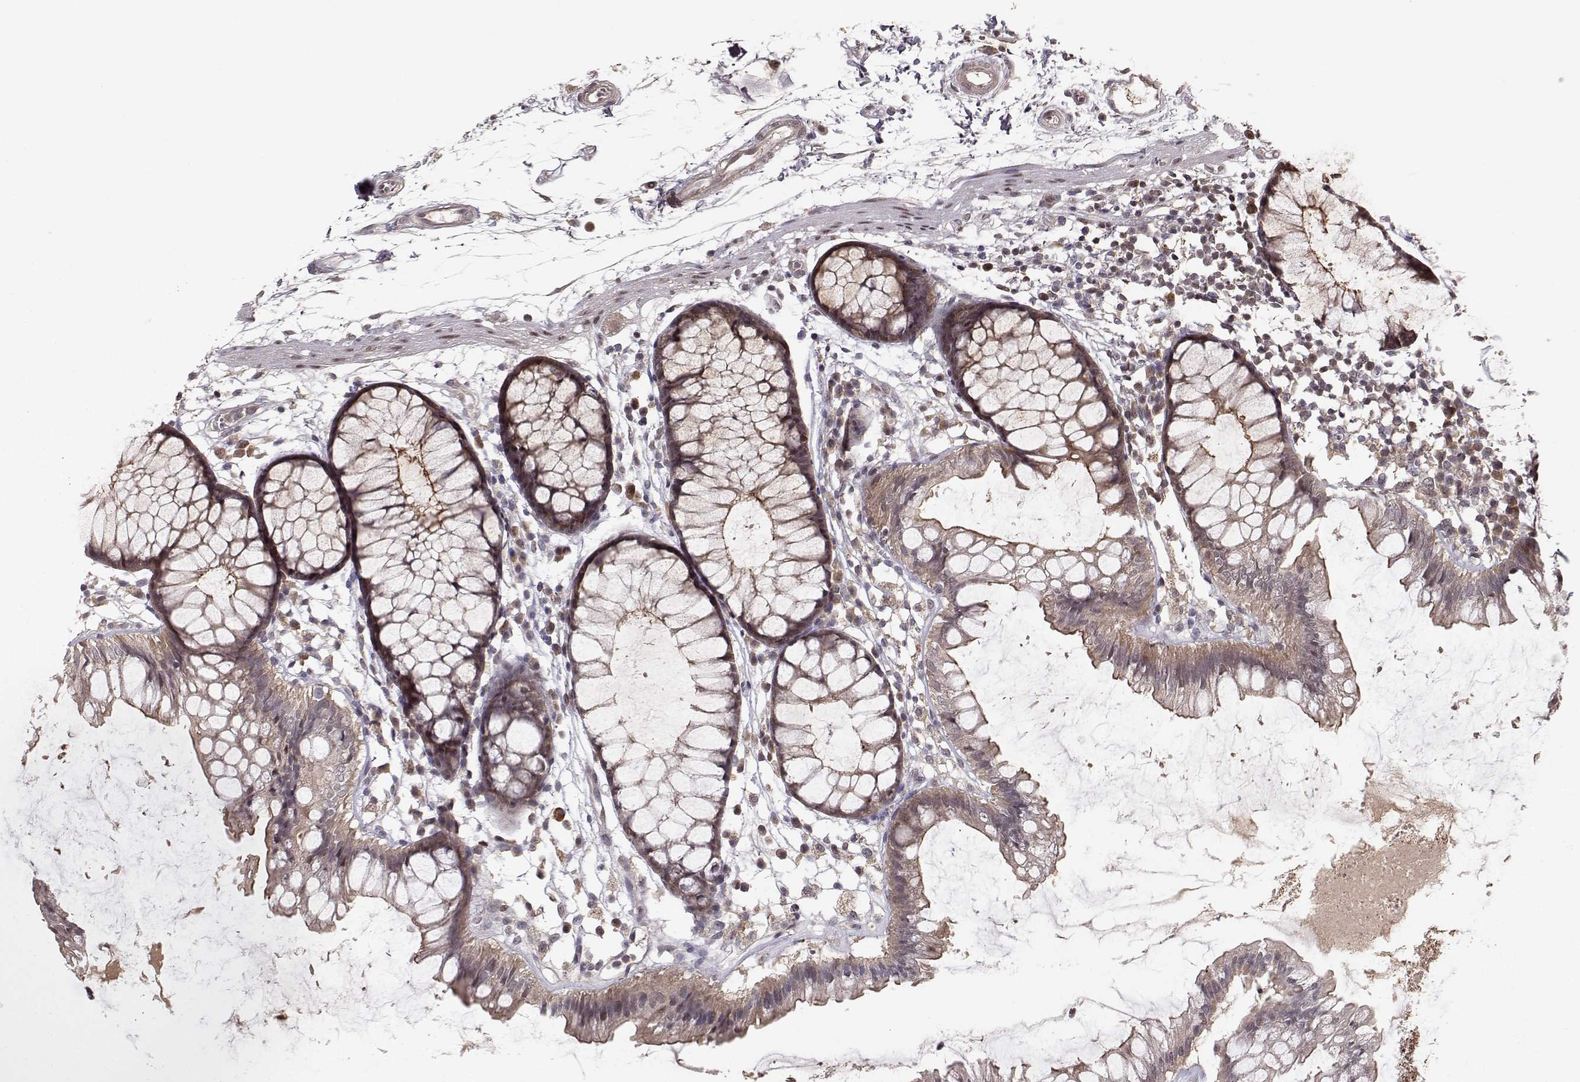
{"staining": {"intensity": "negative", "quantity": "none", "location": "none"}, "tissue": "colon", "cell_type": "Endothelial cells", "image_type": "normal", "snomed": [{"axis": "morphology", "description": "Normal tissue, NOS"}, {"axis": "morphology", "description": "Adenocarcinoma, NOS"}, {"axis": "topography", "description": "Colon"}], "caption": "The immunohistochemistry (IHC) image has no significant expression in endothelial cells of colon.", "gene": "PLEKHG3", "patient": {"sex": "male", "age": 65}}